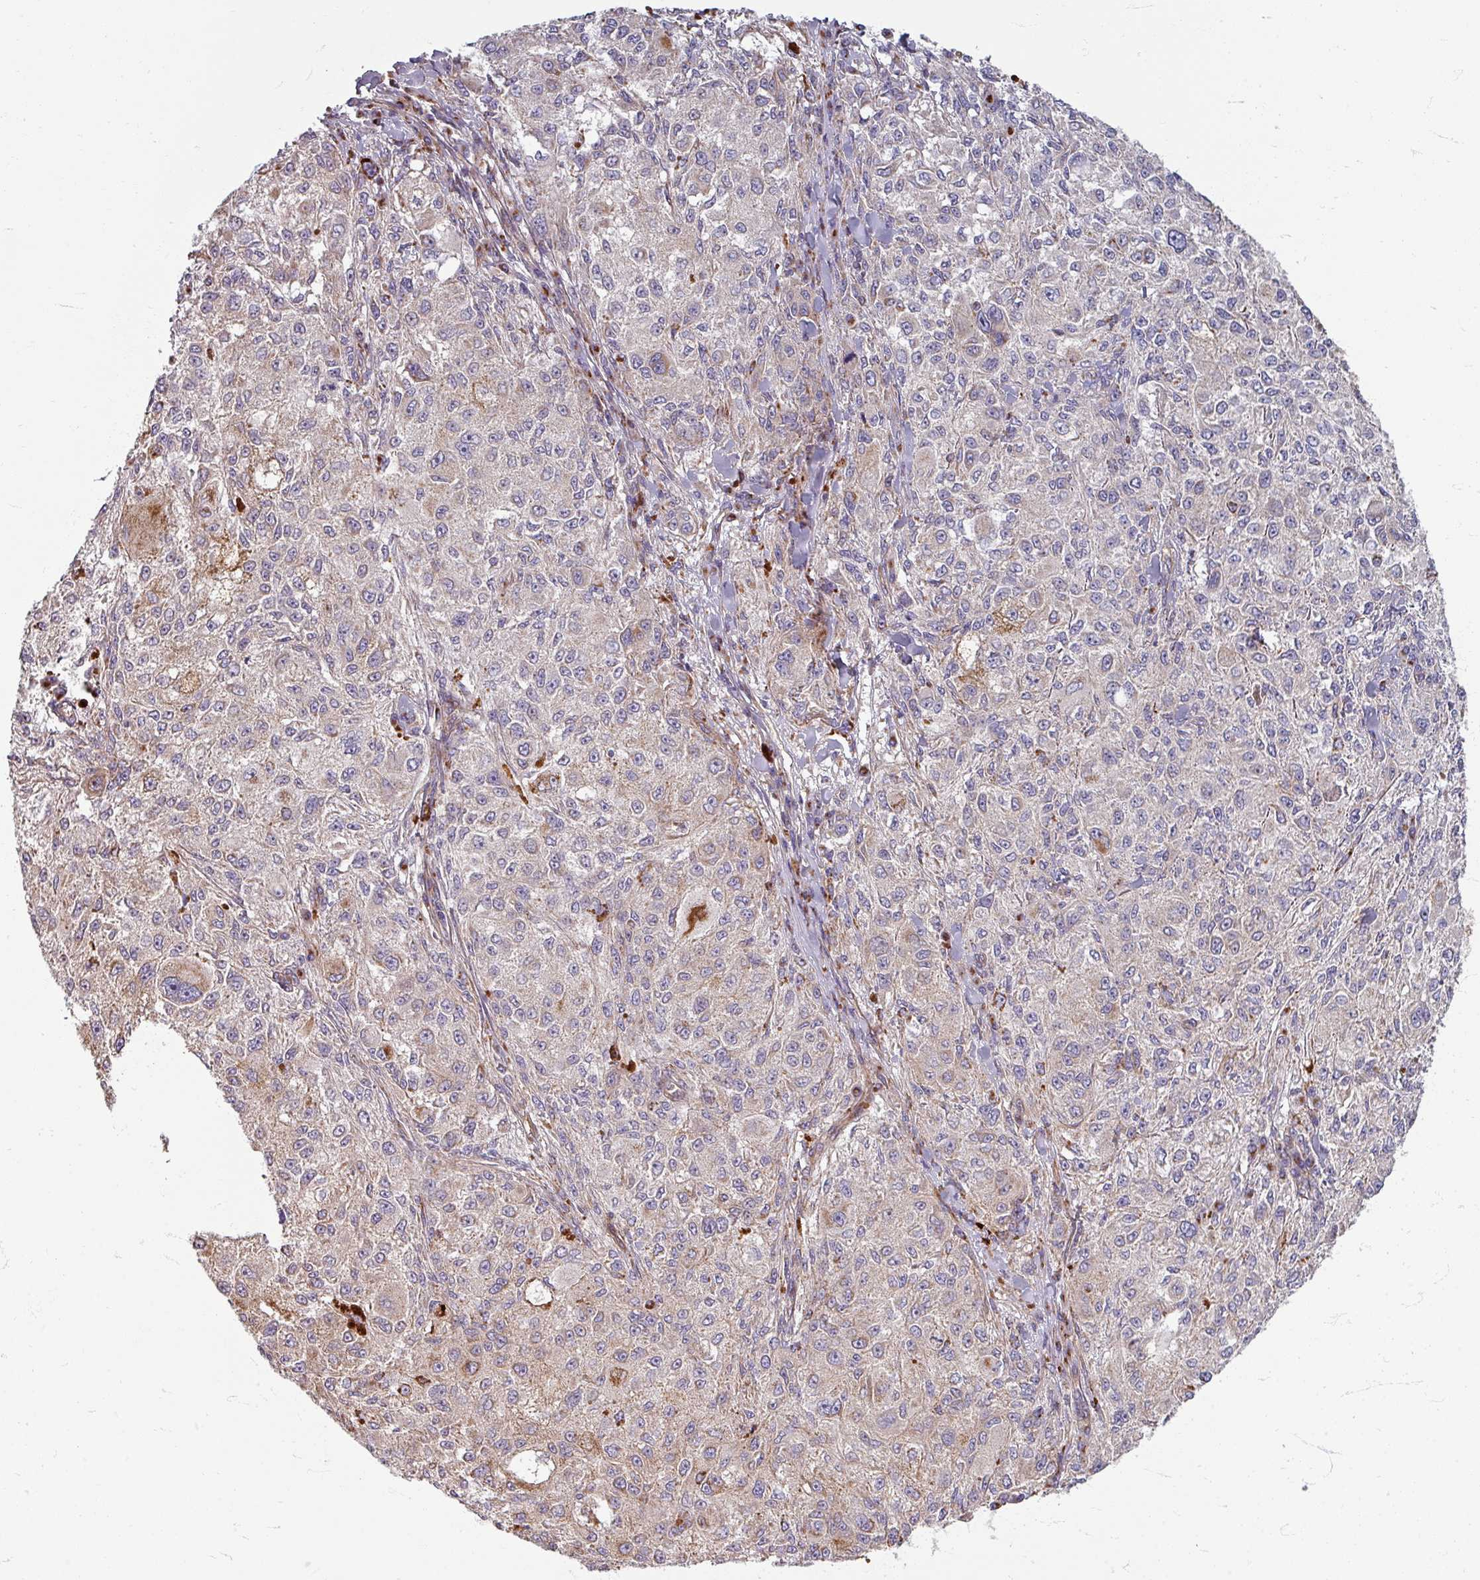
{"staining": {"intensity": "weak", "quantity": "<25%", "location": "cytoplasmic/membranous"}, "tissue": "melanoma", "cell_type": "Tumor cells", "image_type": "cancer", "snomed": [{"axis": "morphology", "description": "Necrosis, NOS"}, {"axis": "morphology", "description": "Malignant melanoma, NOS"}, {"axis": "topography", "description": "Skin"}], "caption": "IHC micrograph of human malignant melanoma stained for a protein (brown), which demonstrates no positivity in tumor cells.", "gene": "GABARAPL1", "patient": {"sex": "female", "age": 87}}